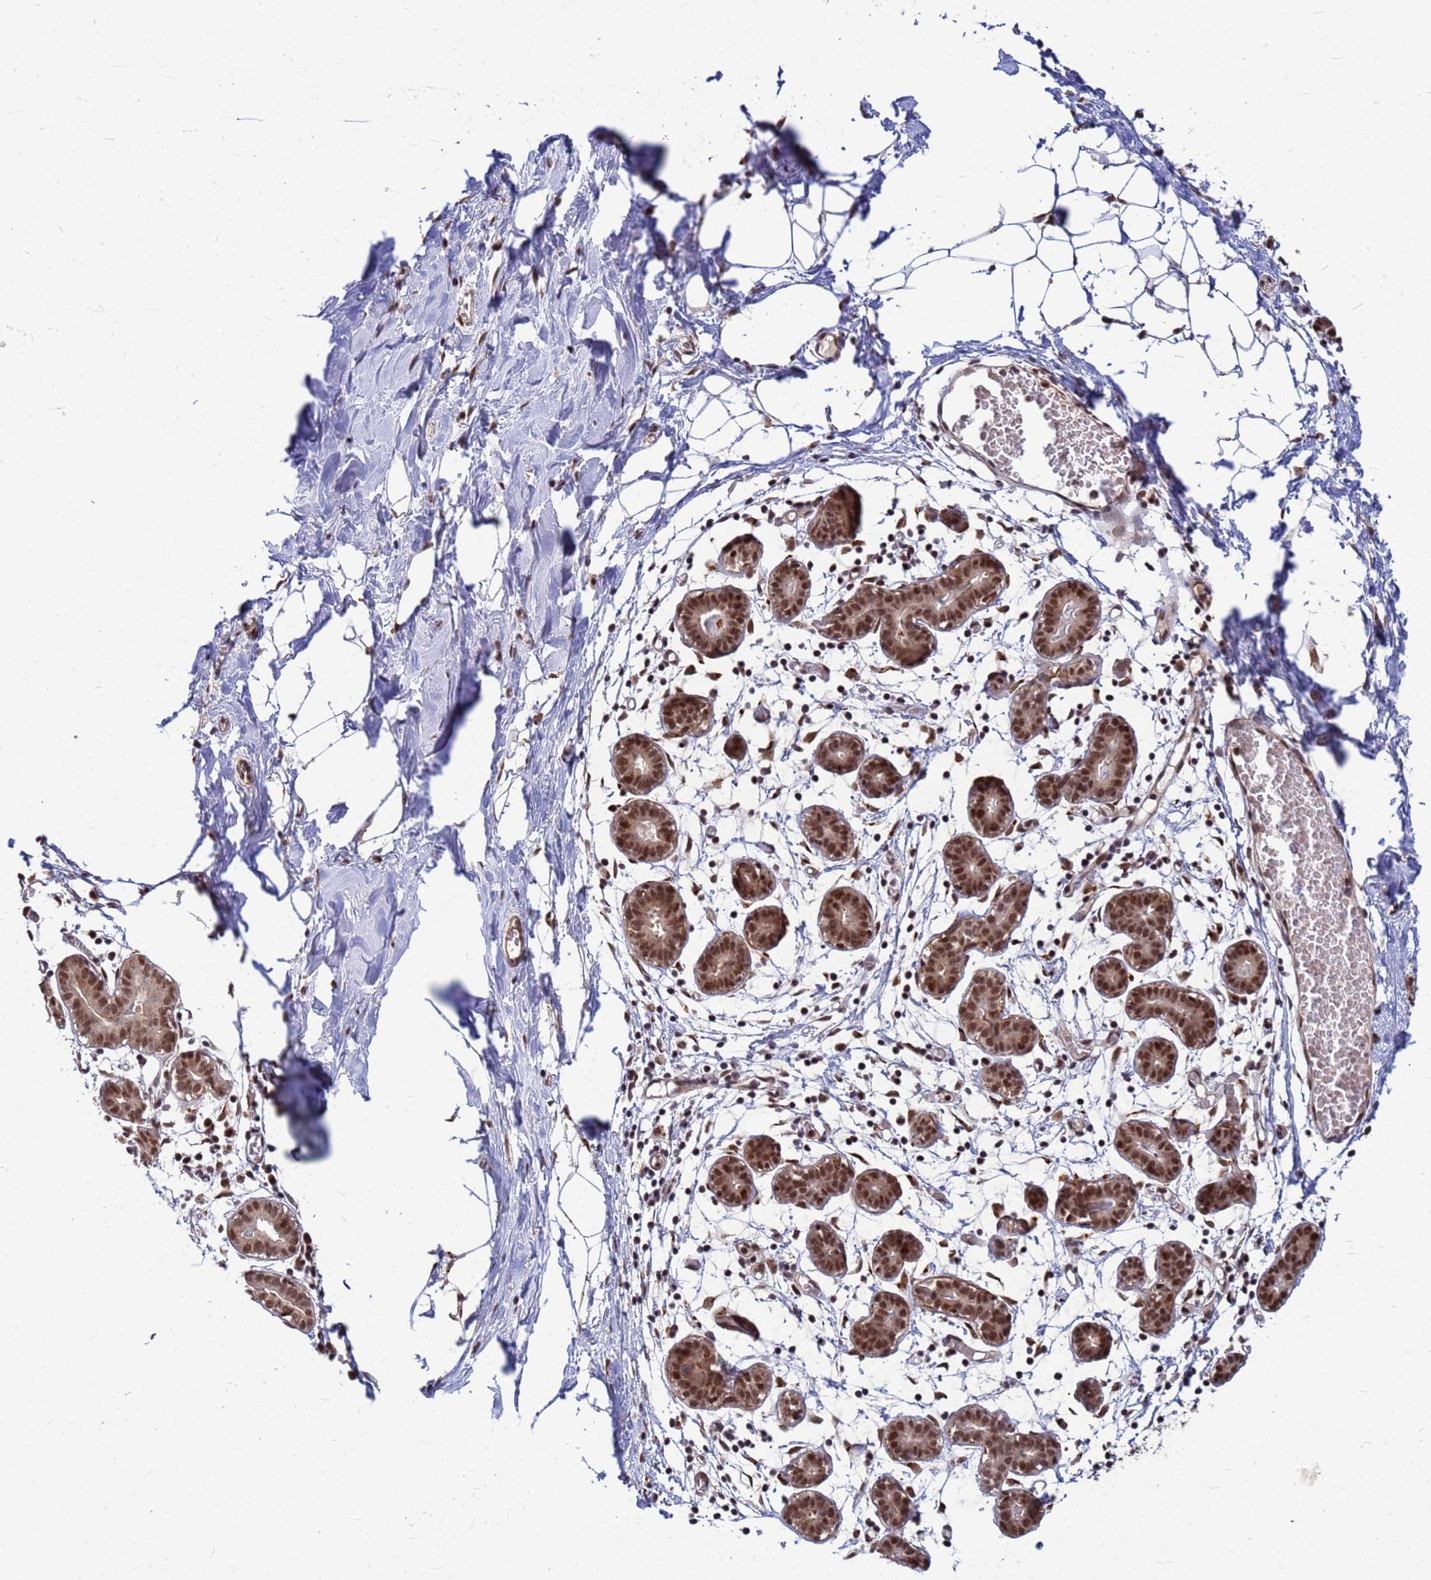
{"staining": {"intensity": "negative", "quantity": "none", "location": "none"}, "tissue": "breast", "cell_type": "Adipocytes", "image_type": "normal", "snomed": [{"axis": "morphology", "description": "Normal tissue, NOS"}, {"axis": "topography", "description": "Breast"}], "caption": "This is an IHC image of unremarkable breast. There is no expression in adipocytes.", "gene": "NCBP2", "patient": {"sex": "female", "age": 27}}